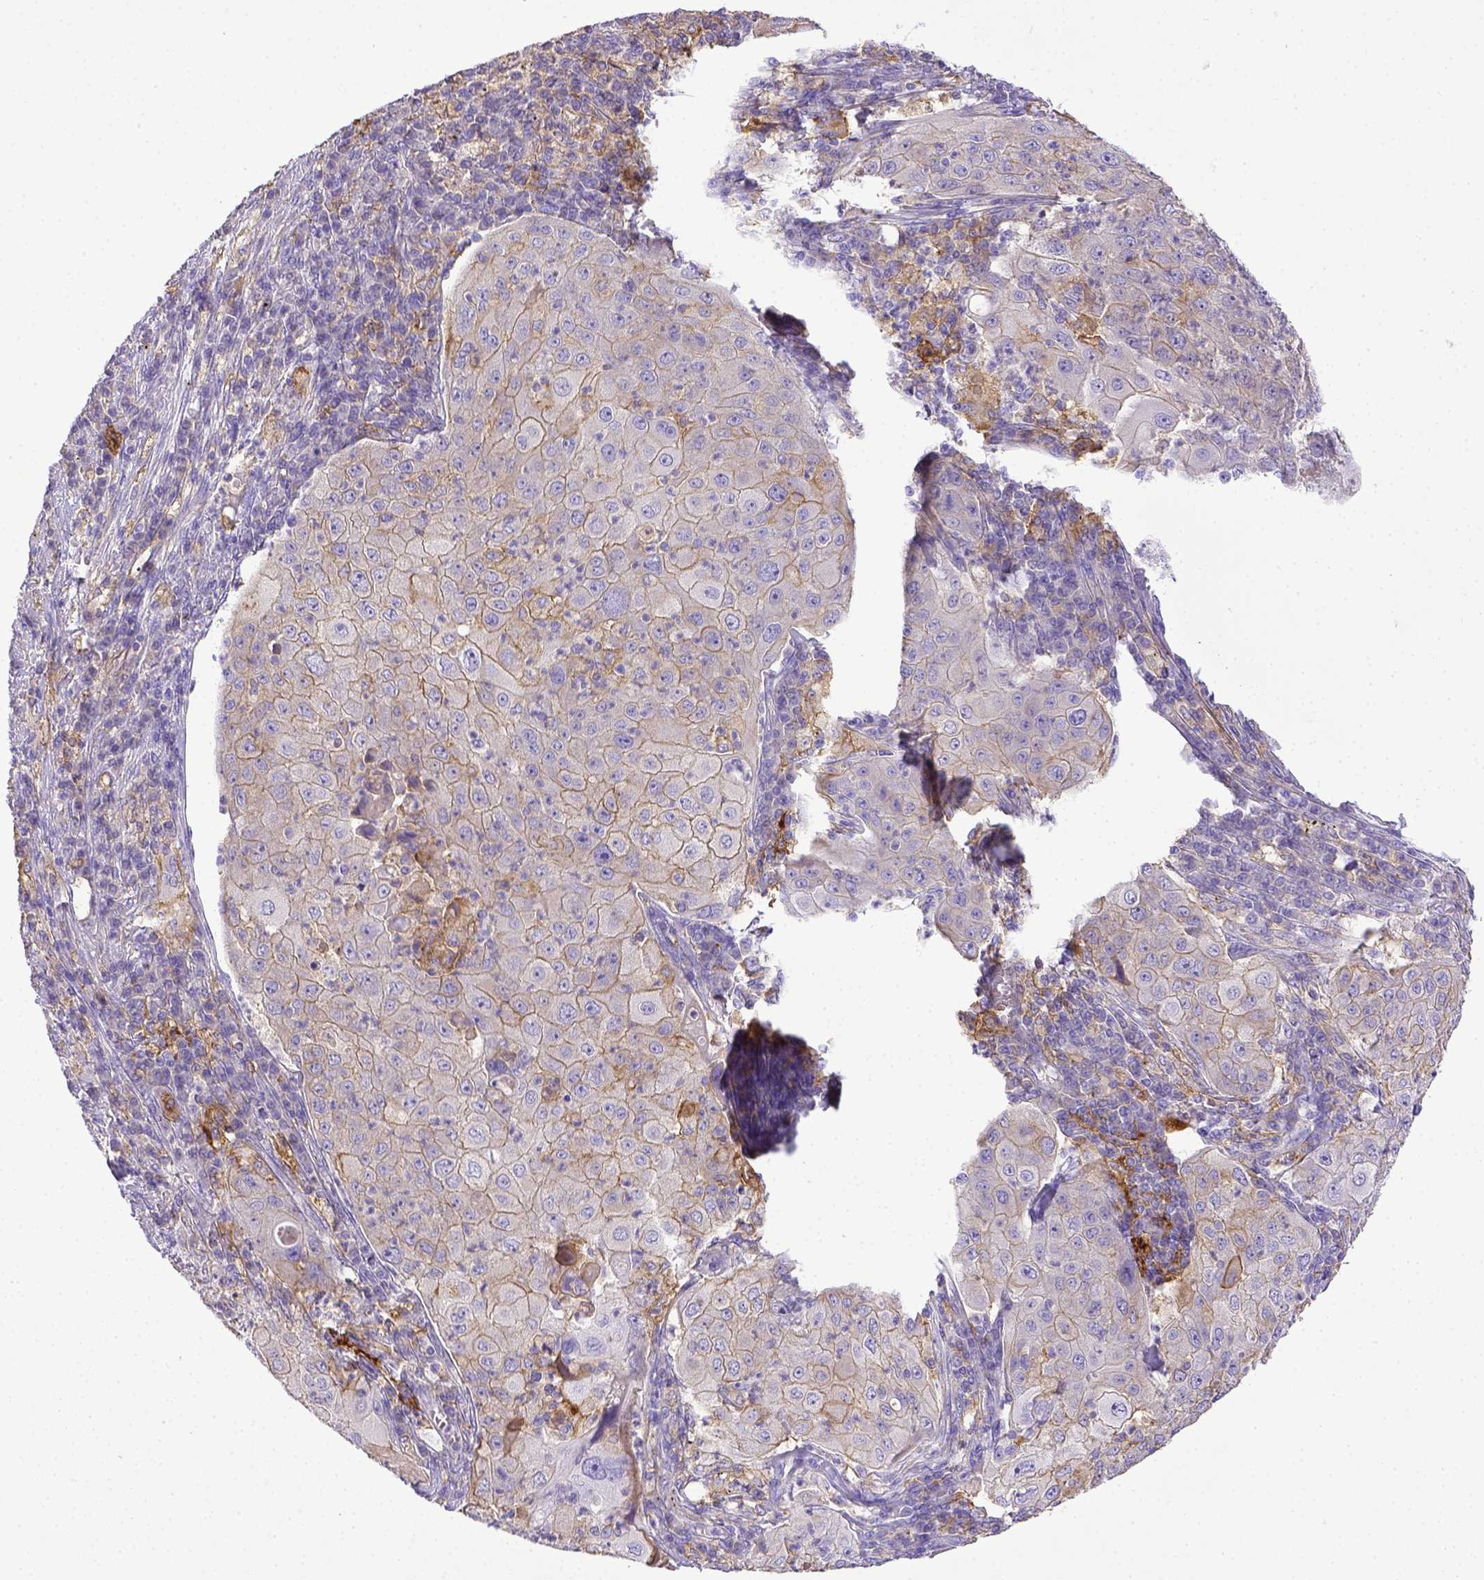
{"staining": {"intensity": "moderate", "quantity": "<25%", "location": "cytoplasmic/membranous"}, "tissue": "lung cancer", "cell_type": "Tumor cells", "image_type": "cancer", "snomed": [{"axis": "morphology", "description": "Squamous cell carcinoma, NOS"}, {"axis": "topography", "description": "Lung"}], "caption": "Lung squamous cell carcinoma tissue demonstrates moderate cytoplasmic/membranous expression in approximately <25% of tumor cells, visualized by immunohistochemistry.", "gene": "CD40", "patient": {"sex": "female", "age": 59}}